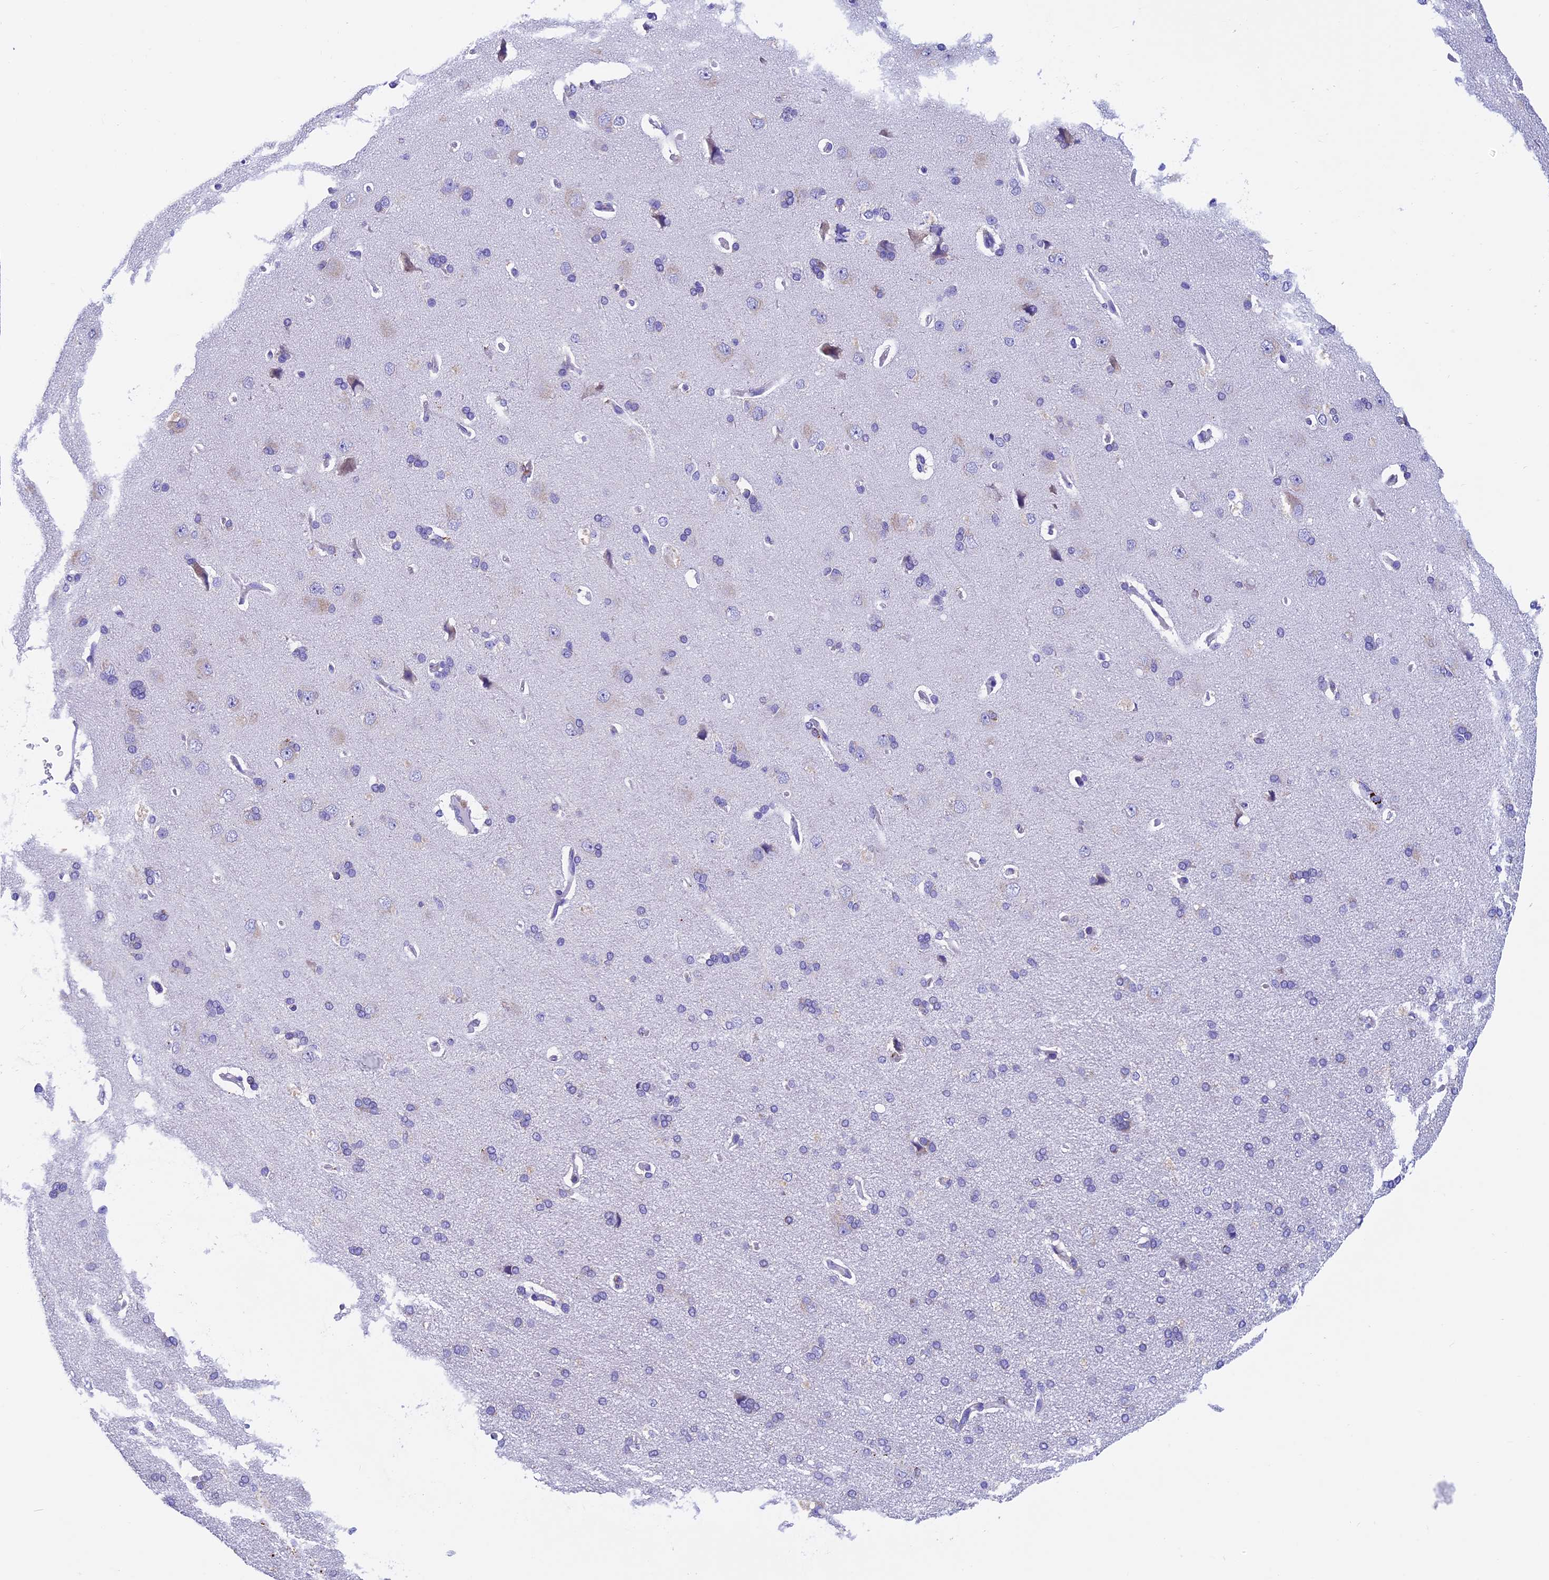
{"staining": {"intensity": "negative", "quantity": "none", "location": "none"}, "tissue": "cerebral cortex", "cell_type": "Endothelial cells", "image_type": "normal", "snomed": [{"axis": "morphology", "description": "Normal tissue, NOS"}, {"axis": "topography", "description": "Cerebral cortex"}], "caption": "DAB immunohistochemical staining of benign human cerebral cortex shows no significant staining in endothelial cells.", "gene": "SLC8B1", "patient": {"sex": "male", "age": 62}}